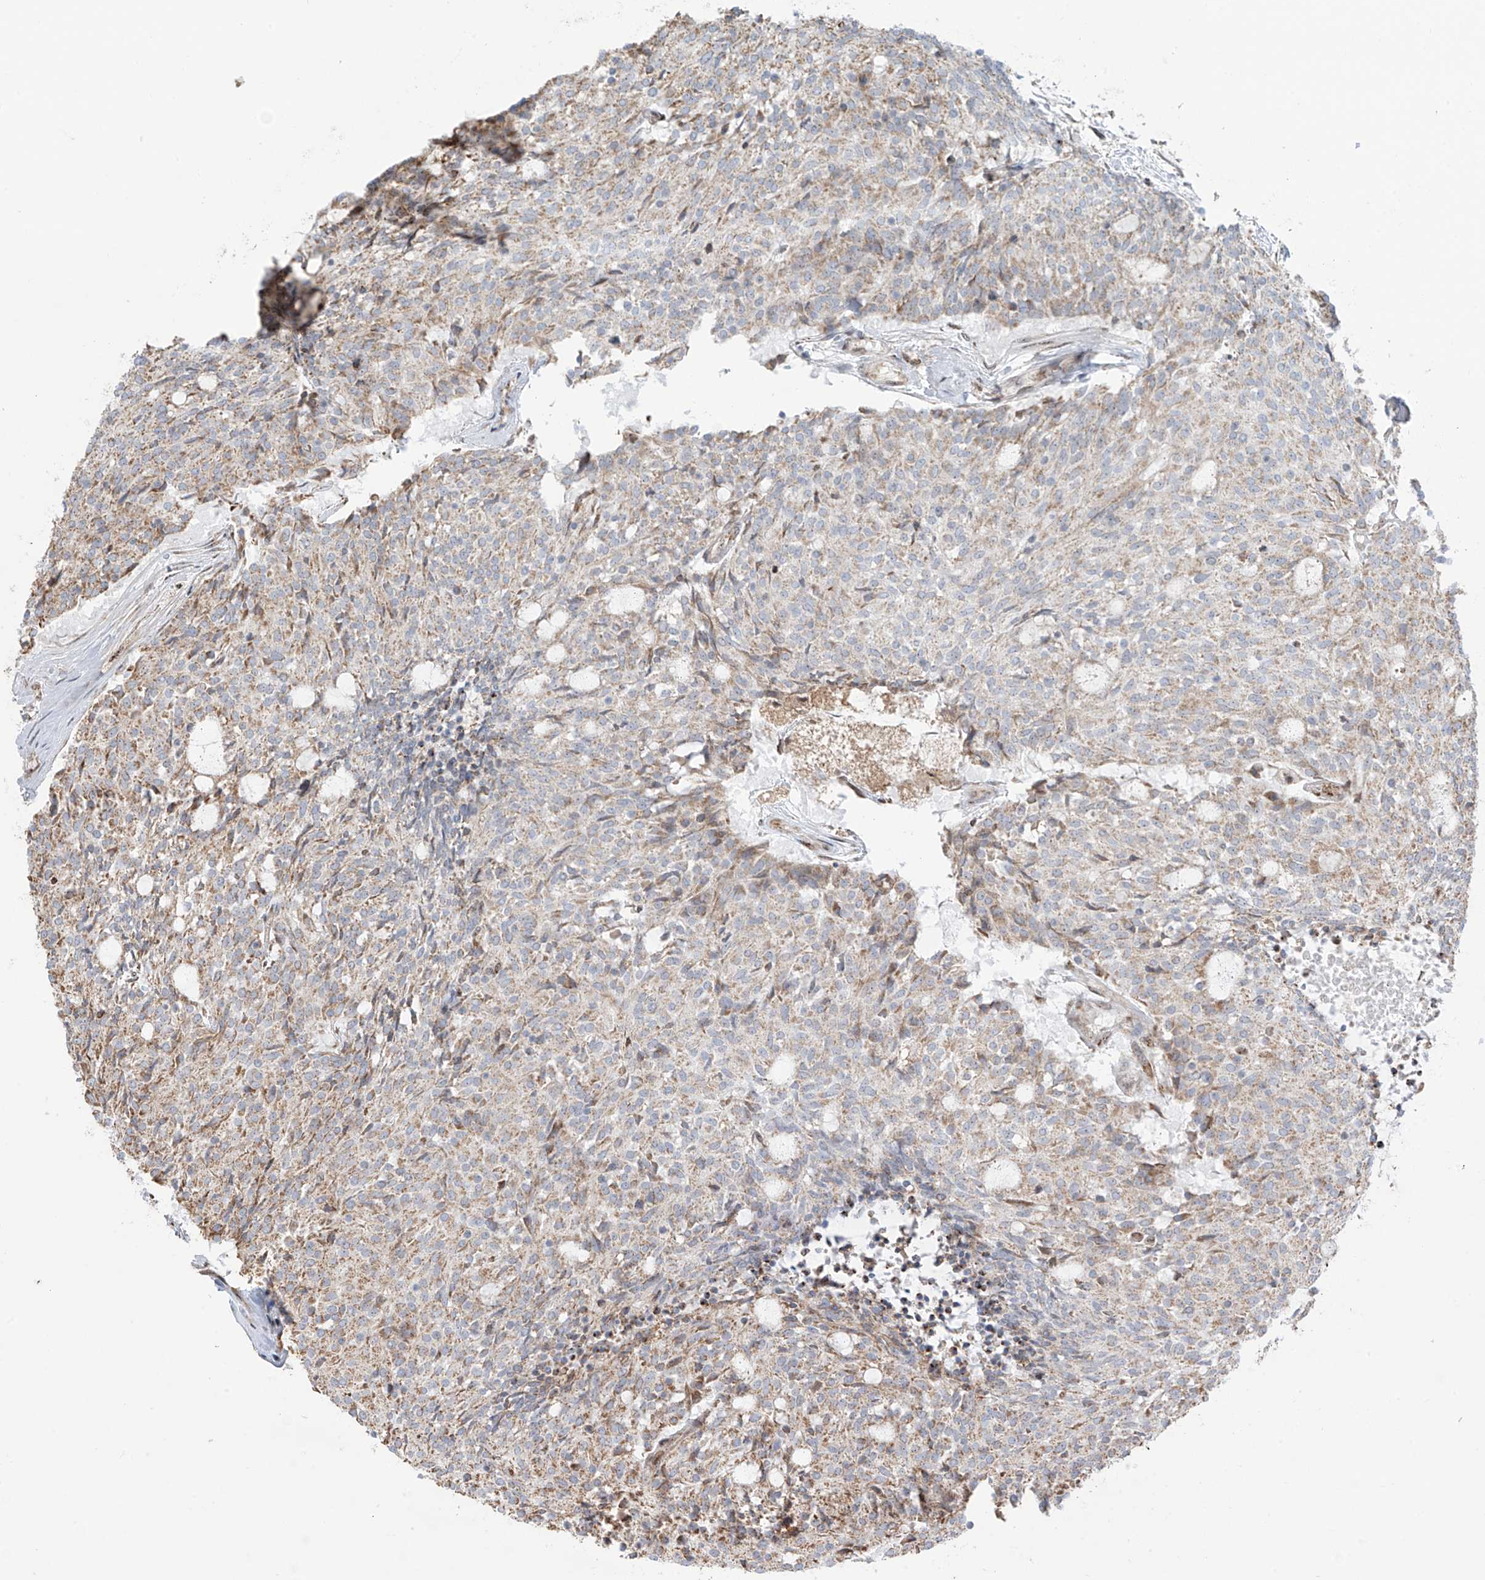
{"staining": {"intensity": "weak", "quantity": ">75%", "location": "cytoplasmic/membranous"}, "tissue": "carcinoid", "cell_type": "Tumor cells", "image_type": "cancer", "snomed": [{"axis": "morphology", "description": "Carcinoid, malignant, NOS"}, {"axis": "topography", "description": "Pancreas"}], "caption": "Protein expression analysis of malignant carcinoid shows weak cytoplasmic/membranous expression in approximately >75% of tumor cells.", "gene": "ZBTB8A", "patient": {"sex": "female", "age": 54}}